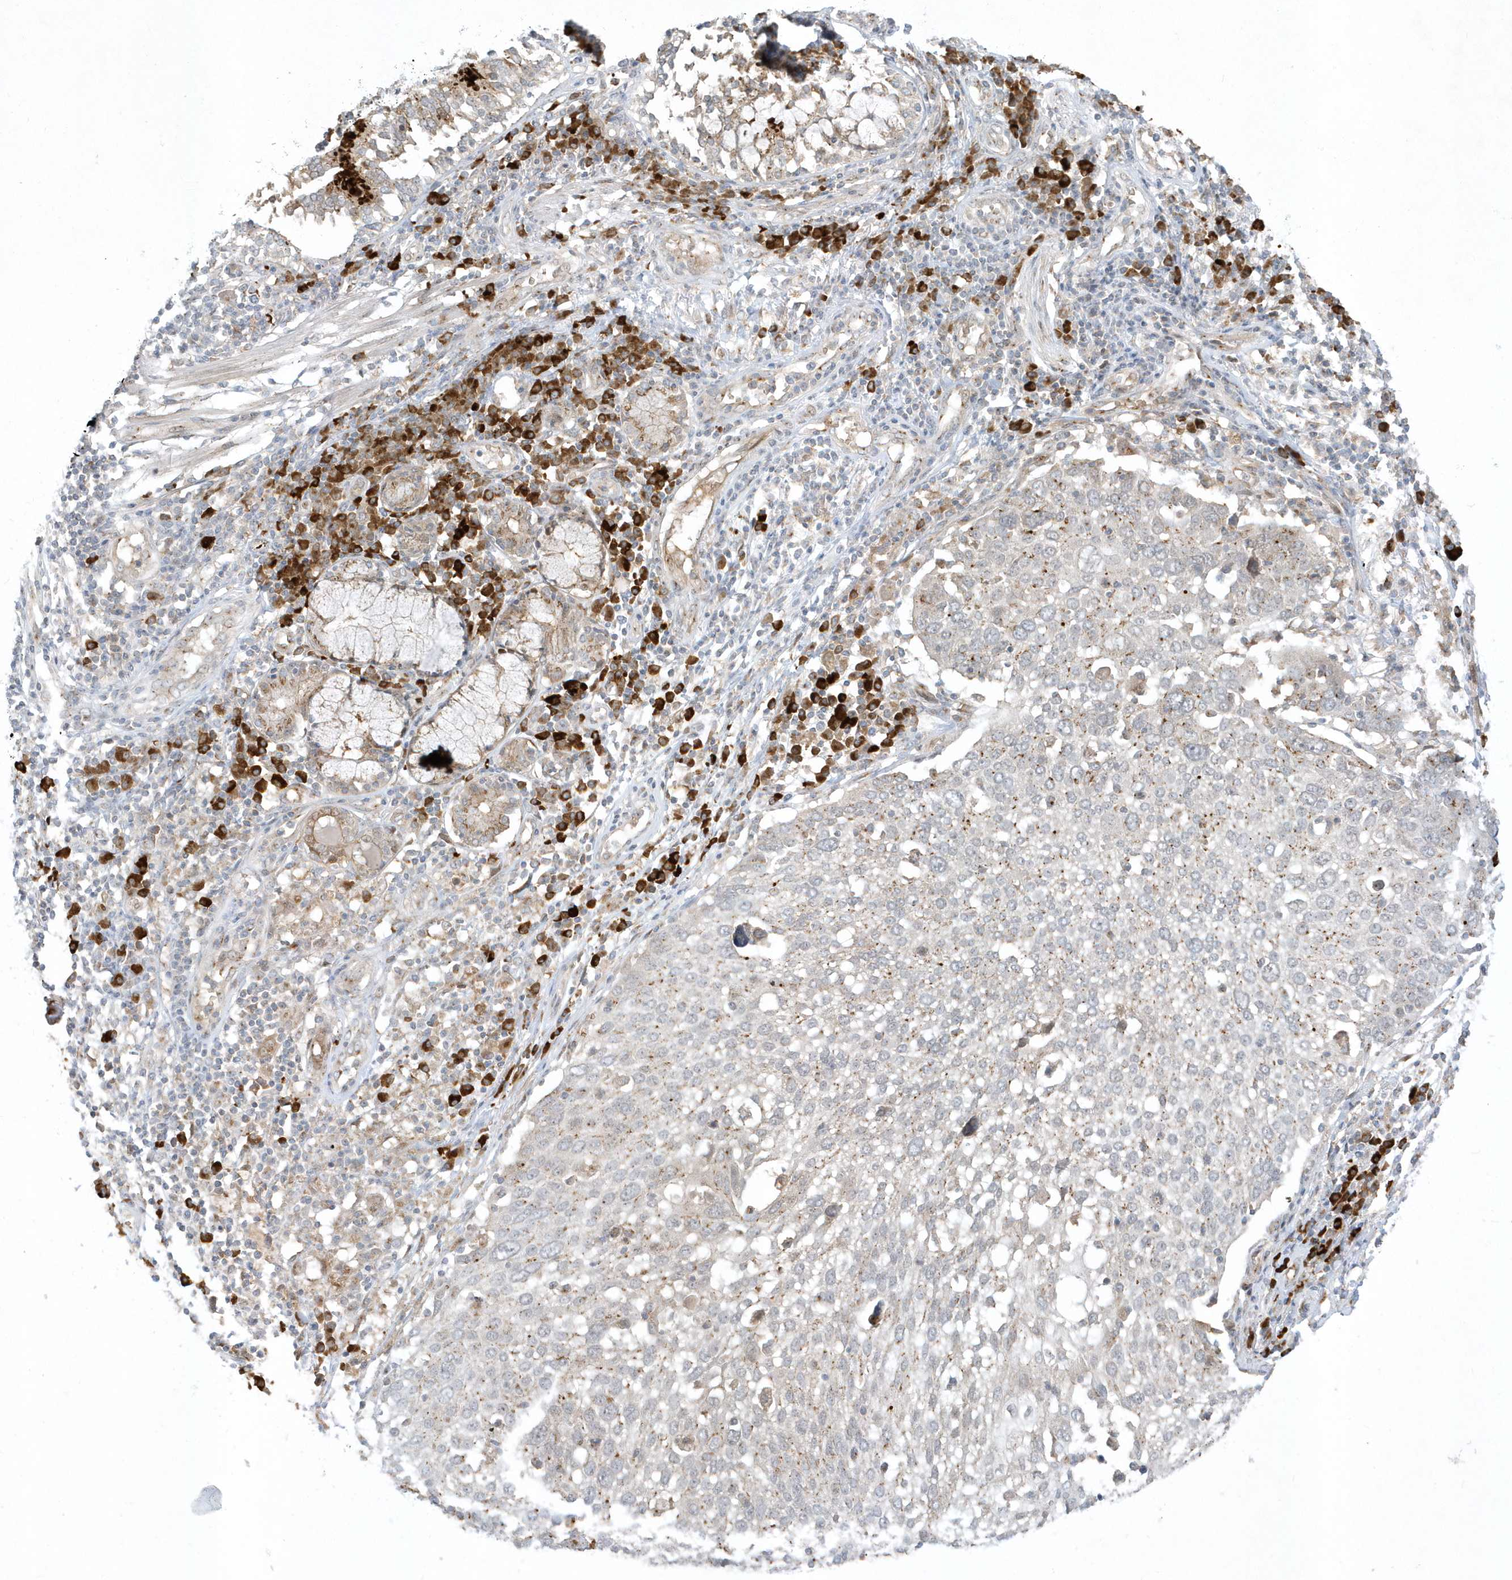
{"staining": {"intensity": "weak", "quantity": "25%-75%", "location": "cytoplasmic/membranous"}, "tissue": "lung cancer", "cell_type": "Tumor cells", "image_type": "cancer", "snomed": [{"axis": "morphology", "description": "Squamous cell carcinoma, NOS"}, {"axis": "topography", "description": "Lung"}], "caption": "A brown stain labels weak cytoplasmic/membranous positivity of a protein in squamous cell carcinoma (lung) tumor cells. The protein is shown in brown color, while the nuclei are stained blue.", "gene": "RPP40", "patient": {"sex": "male", "age": 65}}